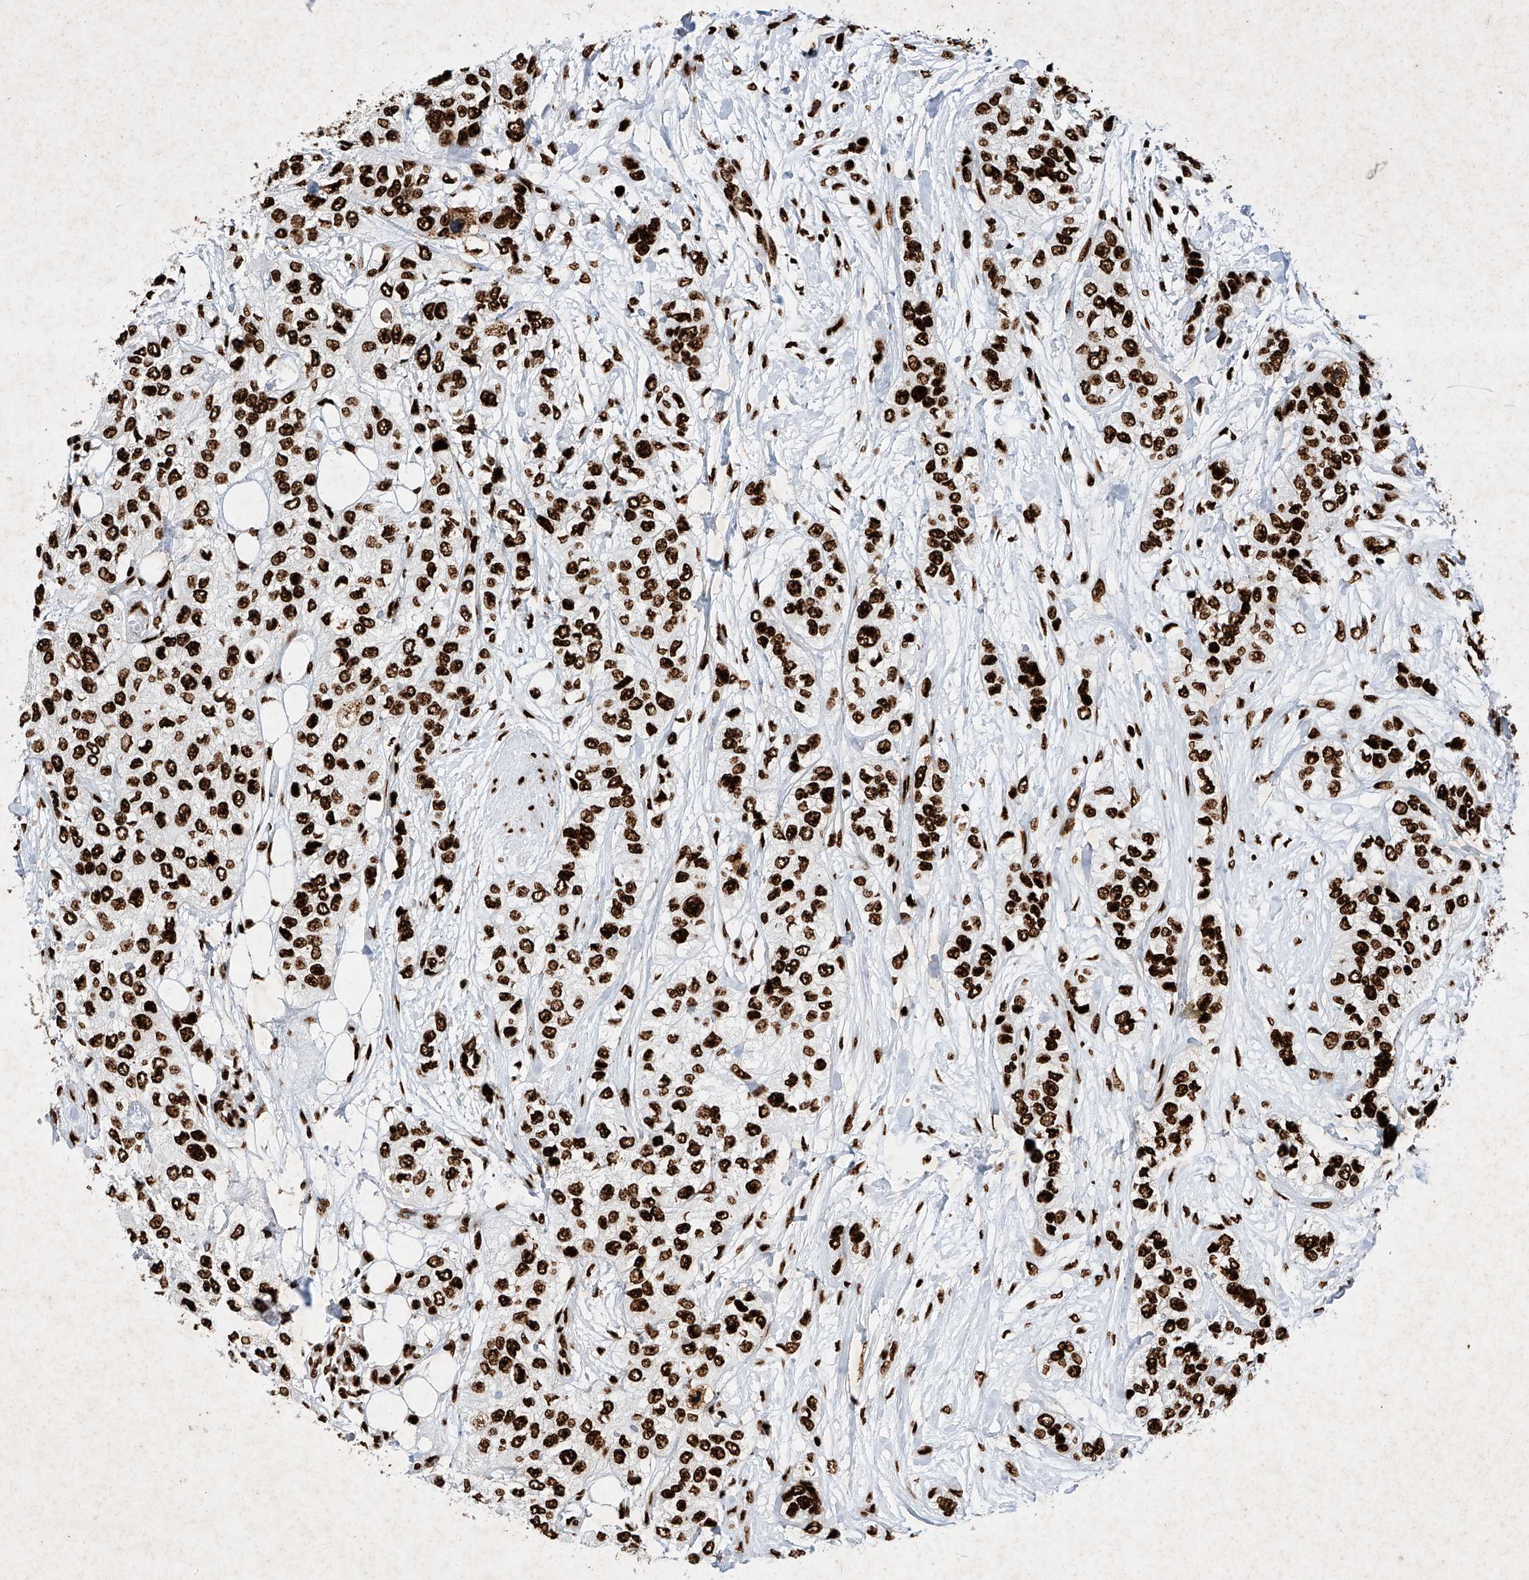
{"staining": {"intensity": "strong", "quantity": ">75%", "location": "nuclear"}, "tissue": "urothelial cancer", "cell_type": "Tumor cells", "image_type": "cancer", "snomed": [{"axis": "morphology", "description": "Urothelial carcinoma, High grade"}, {"axis": "topography", "description": "Urinary bladder"}], "caption": "Urothelial cancer tissue shows strong nuclear positivity in about >75% of tumor cells (Brightfield microscopy of DAB IHC at high magnification).", "gene": "SRSF6", "patient": {"sex": "female", "age": 56}}